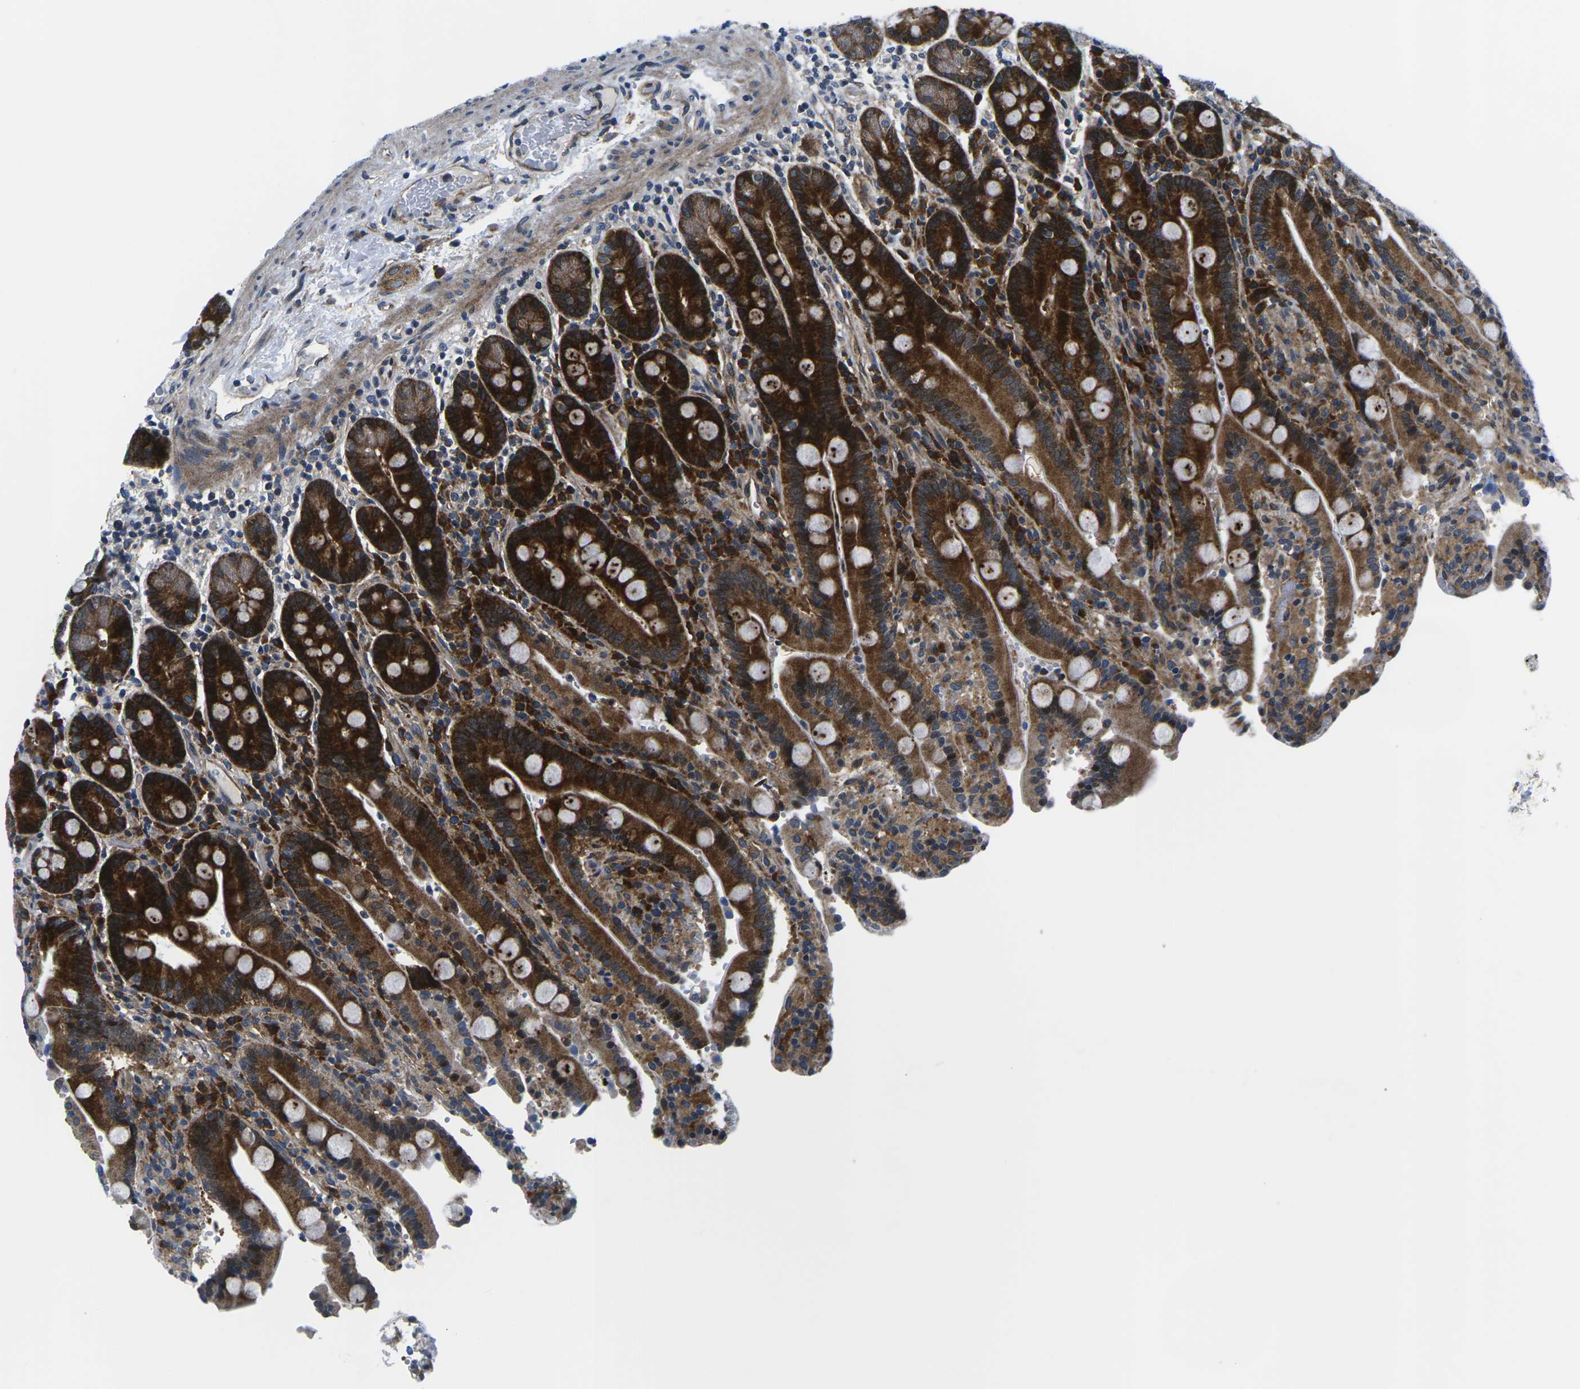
{"staining": {"intensity": "strong", "quantity": ">75%", "location": "cytoplasmic/membranous,nuclear"}, "tissue": "duodenum", "cell_type": "Glandular cells", "image_type": "normal", "snomed": [{"axis": "morphology", "description": "Normal tissue, NOS"}, {"axis": "topography", "description": "Small intestine, NOS"}], "caption": "Duodenum stained with IHC reveals strong cytoplasmic/membranous,nuclear expression in approximately >75% of glandular cells. Nuclei are stained in blue.", "gene": "EIF4E", "patient": {"sex": "female", "age": 71}}